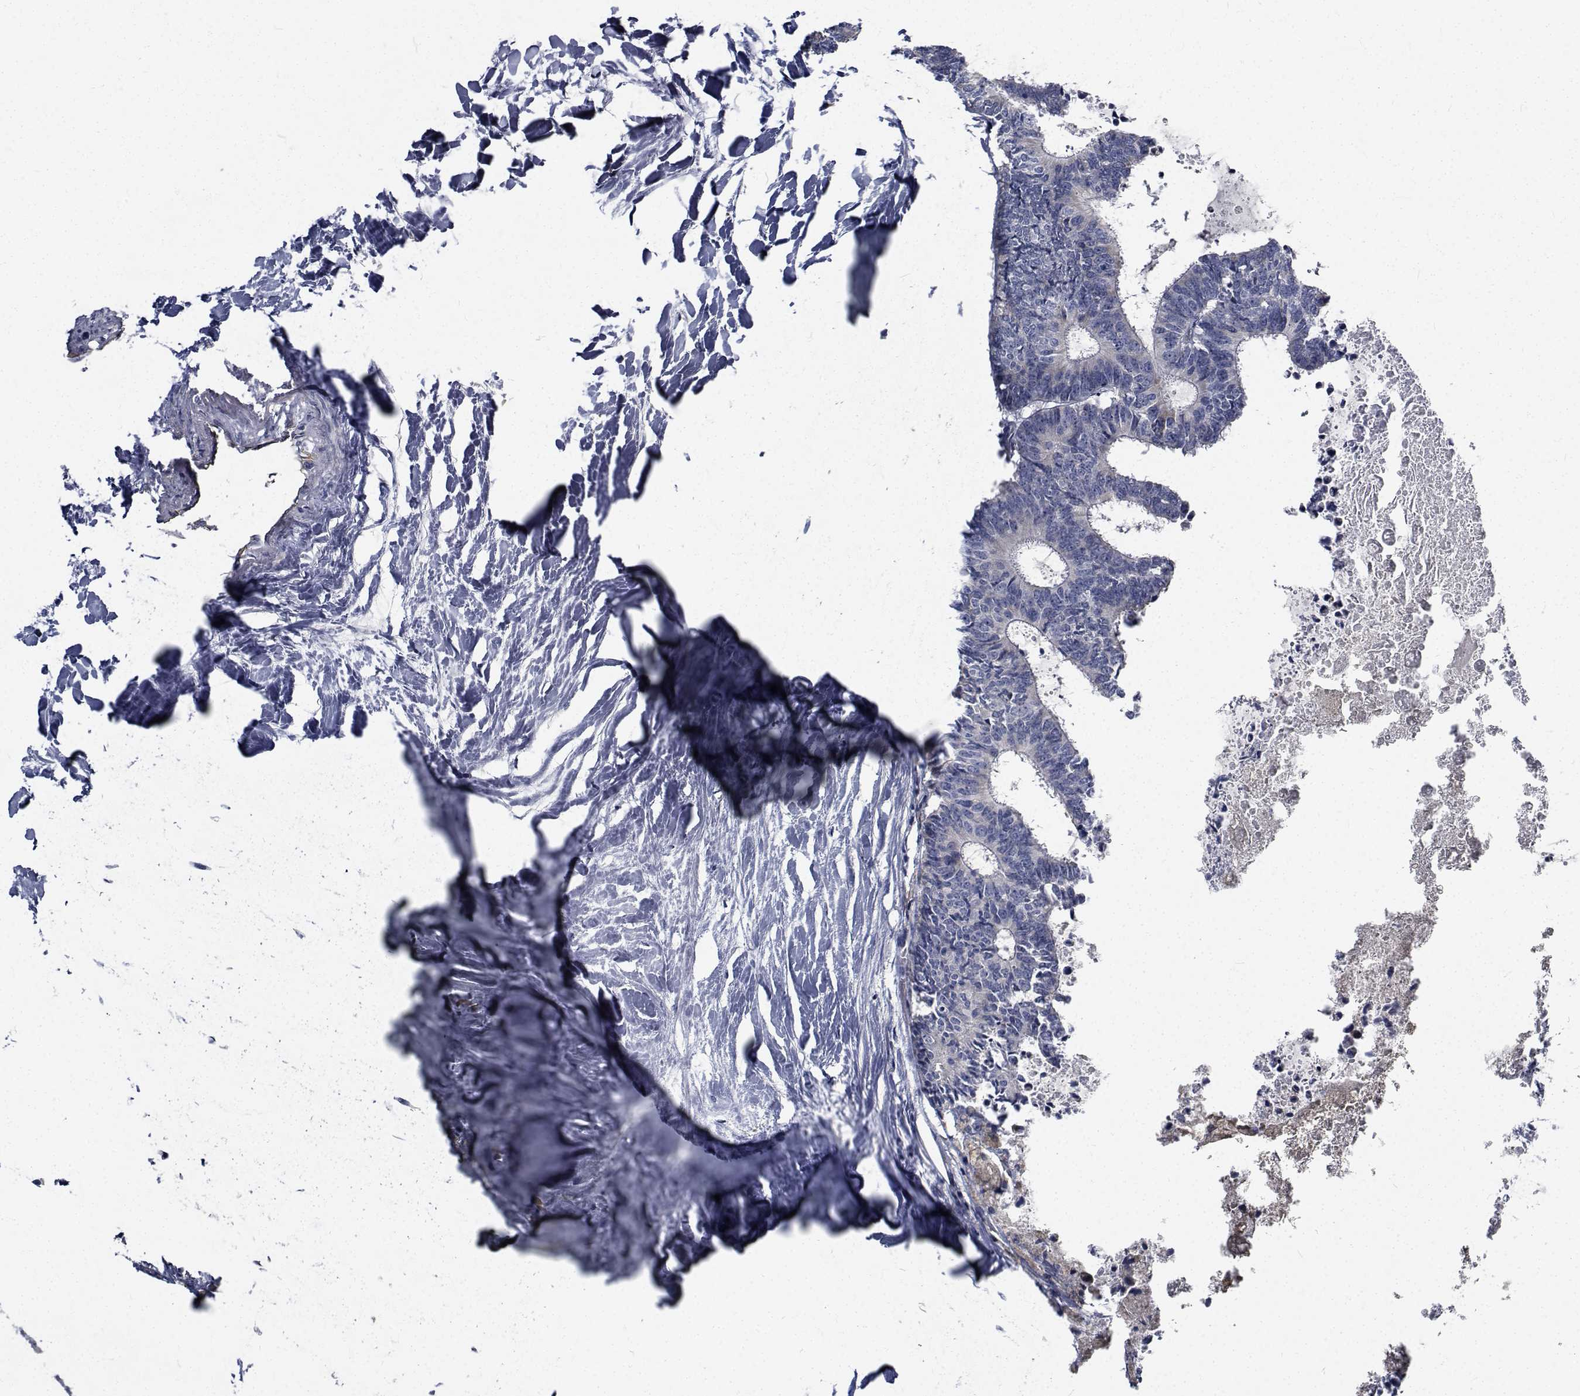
{"staining": {"intensity": "negative", "quantity": "none", "location": "none"}, "tissue": "colorectal cancer", "cell_type": "Tumor cells", "image_type": "cancer", "snomed": [{"axis": "morphology", "description": "Adenocarcinoma, NOS"}, {"axis": "topography", "description": "Colon"}, {"axis": "topography", "description": "Rectum"}], "caption": "Human colorectal adenocarcinoma stained for a protein using immunohistochemistry (IHC) reveals no positivity in tumor cells.", "gene": "TTBK1", "patient": {"sex": "male", "age": 57}}